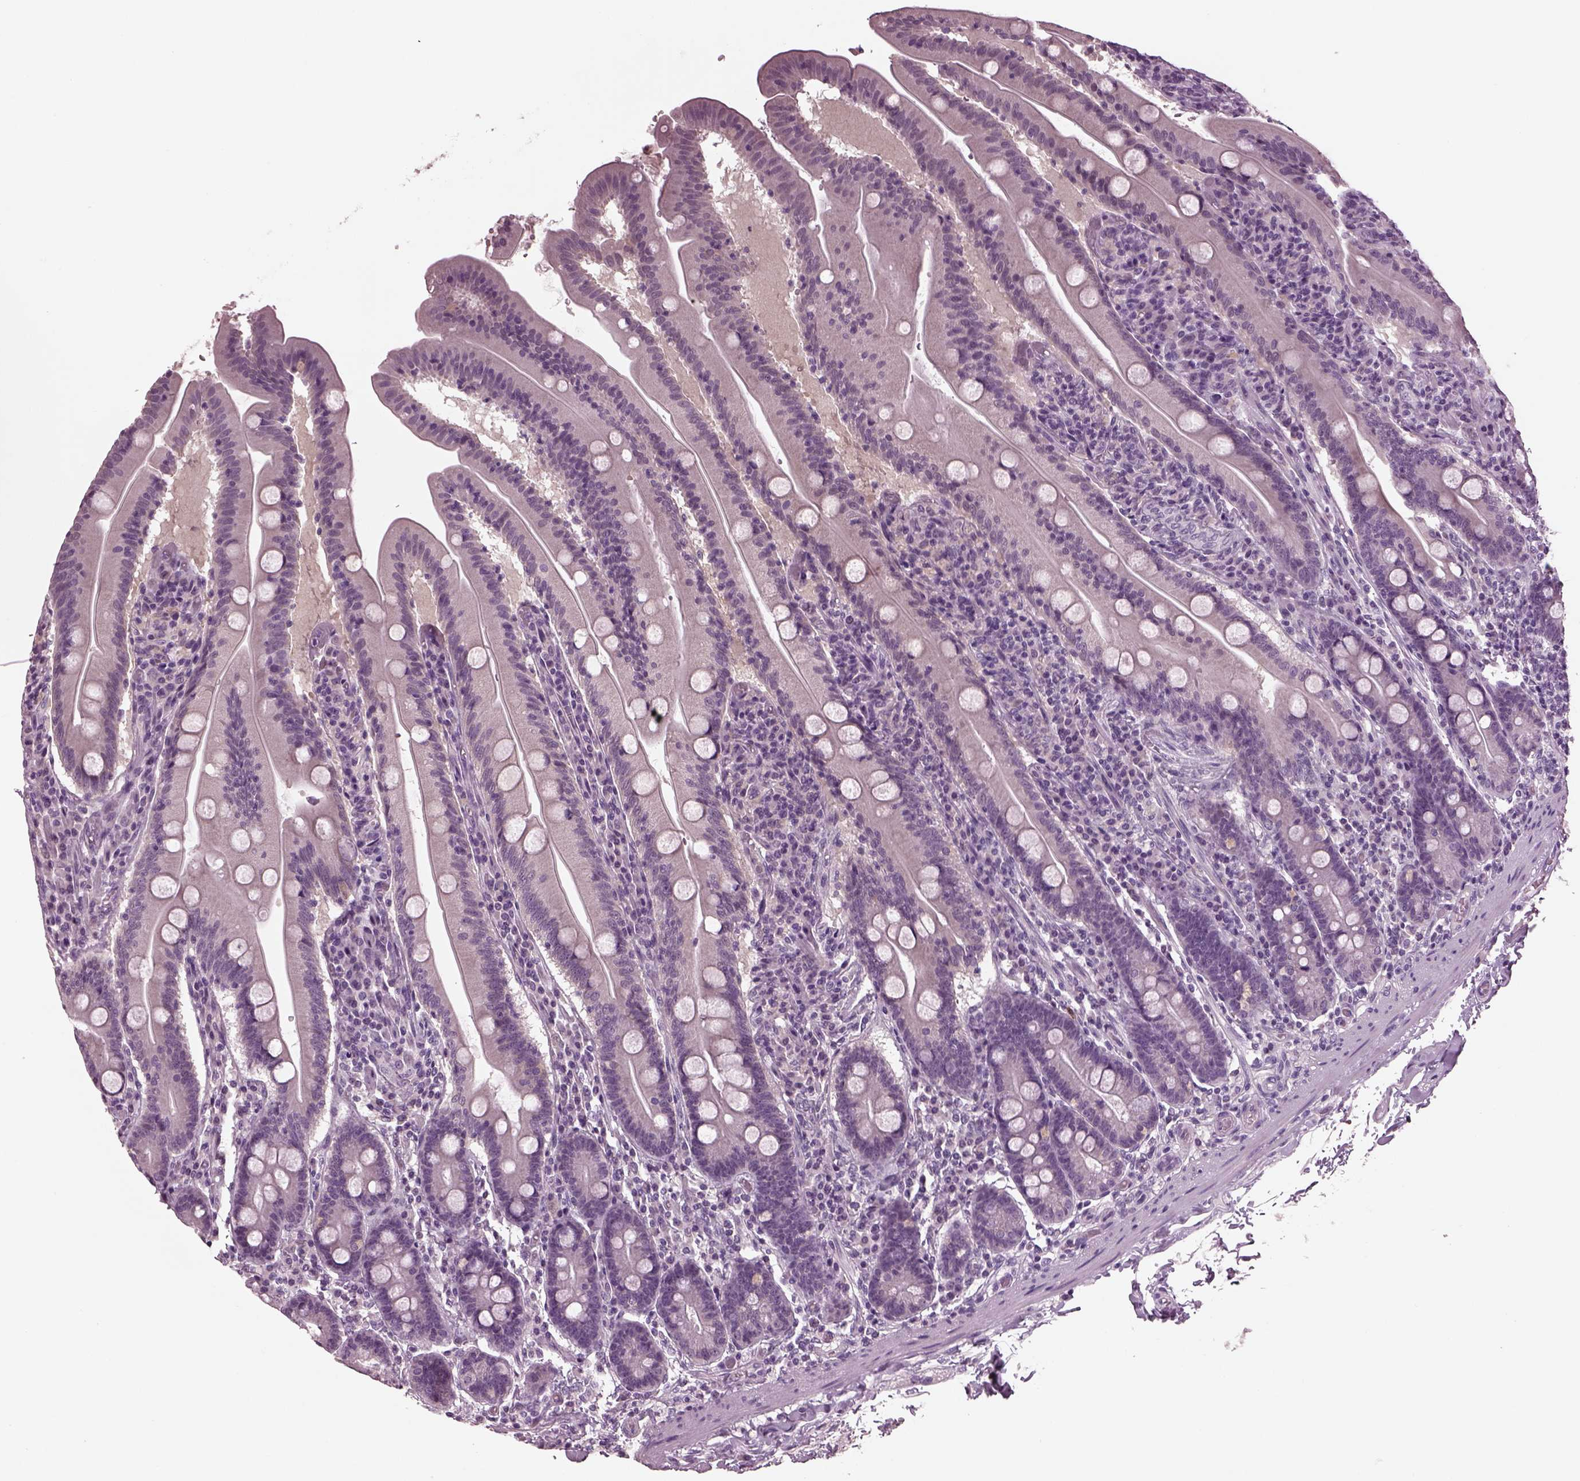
{"staining": {"intensity": "negative", "quantity": "none", "location": "none"}, "tissue": "small intestine", "cell_type": "Glandular cells", "image_type": "normal", "snomed": [{"axis": "morphology", "description": "Normal tissue, NOS"}, {"axis": "topography", "description": "Small intestine"}], "caption": "DAB immunohistochemical staining of normal human small intestine shows no significant positivity in glandular cells.", "gene": "CLCN4", "patient": {"sex": "male", "age": 37}}